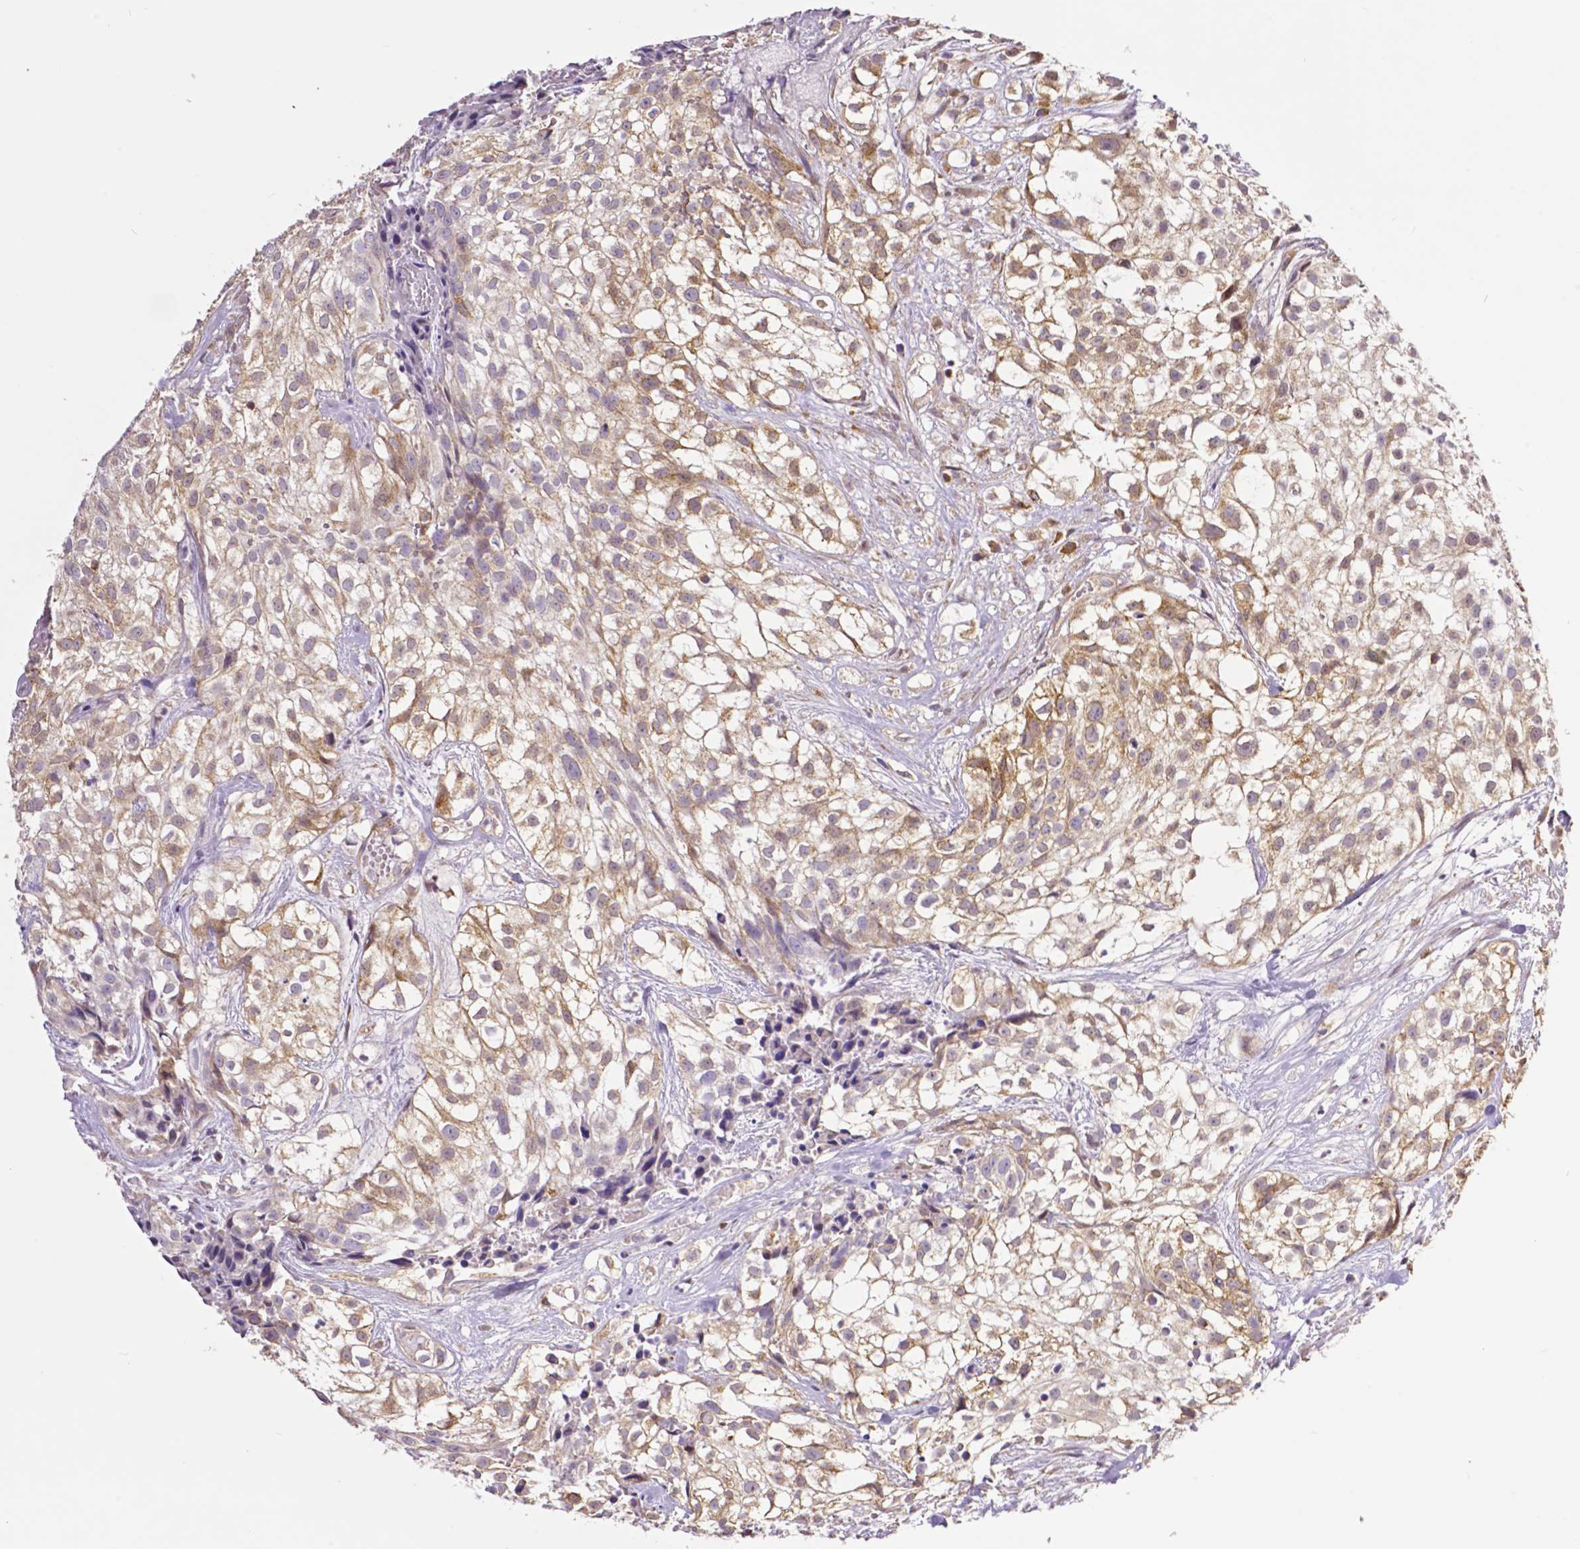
{"staining": {"intensity": "moderate", "quantity": ">75%", "location": "cytoplasmic/membranous"}, "tissue": "urothelial cancer", "cell_type": "Tumor cells", "image_type": "cancer", "snomed": [{"axis": "morphology", "description": "Urothelial carcinoma, High grade"}, {"axis": "topography", "description": "Urinary bladder"}], "caption": "Protein staining reveals moderate cytoplasmic/membranous positivity in approximately >75% of tumor cells in high-grade urothelial carcinoma.", "gene": "MCL1", "patient": {"sex": "male", "age": 56}}